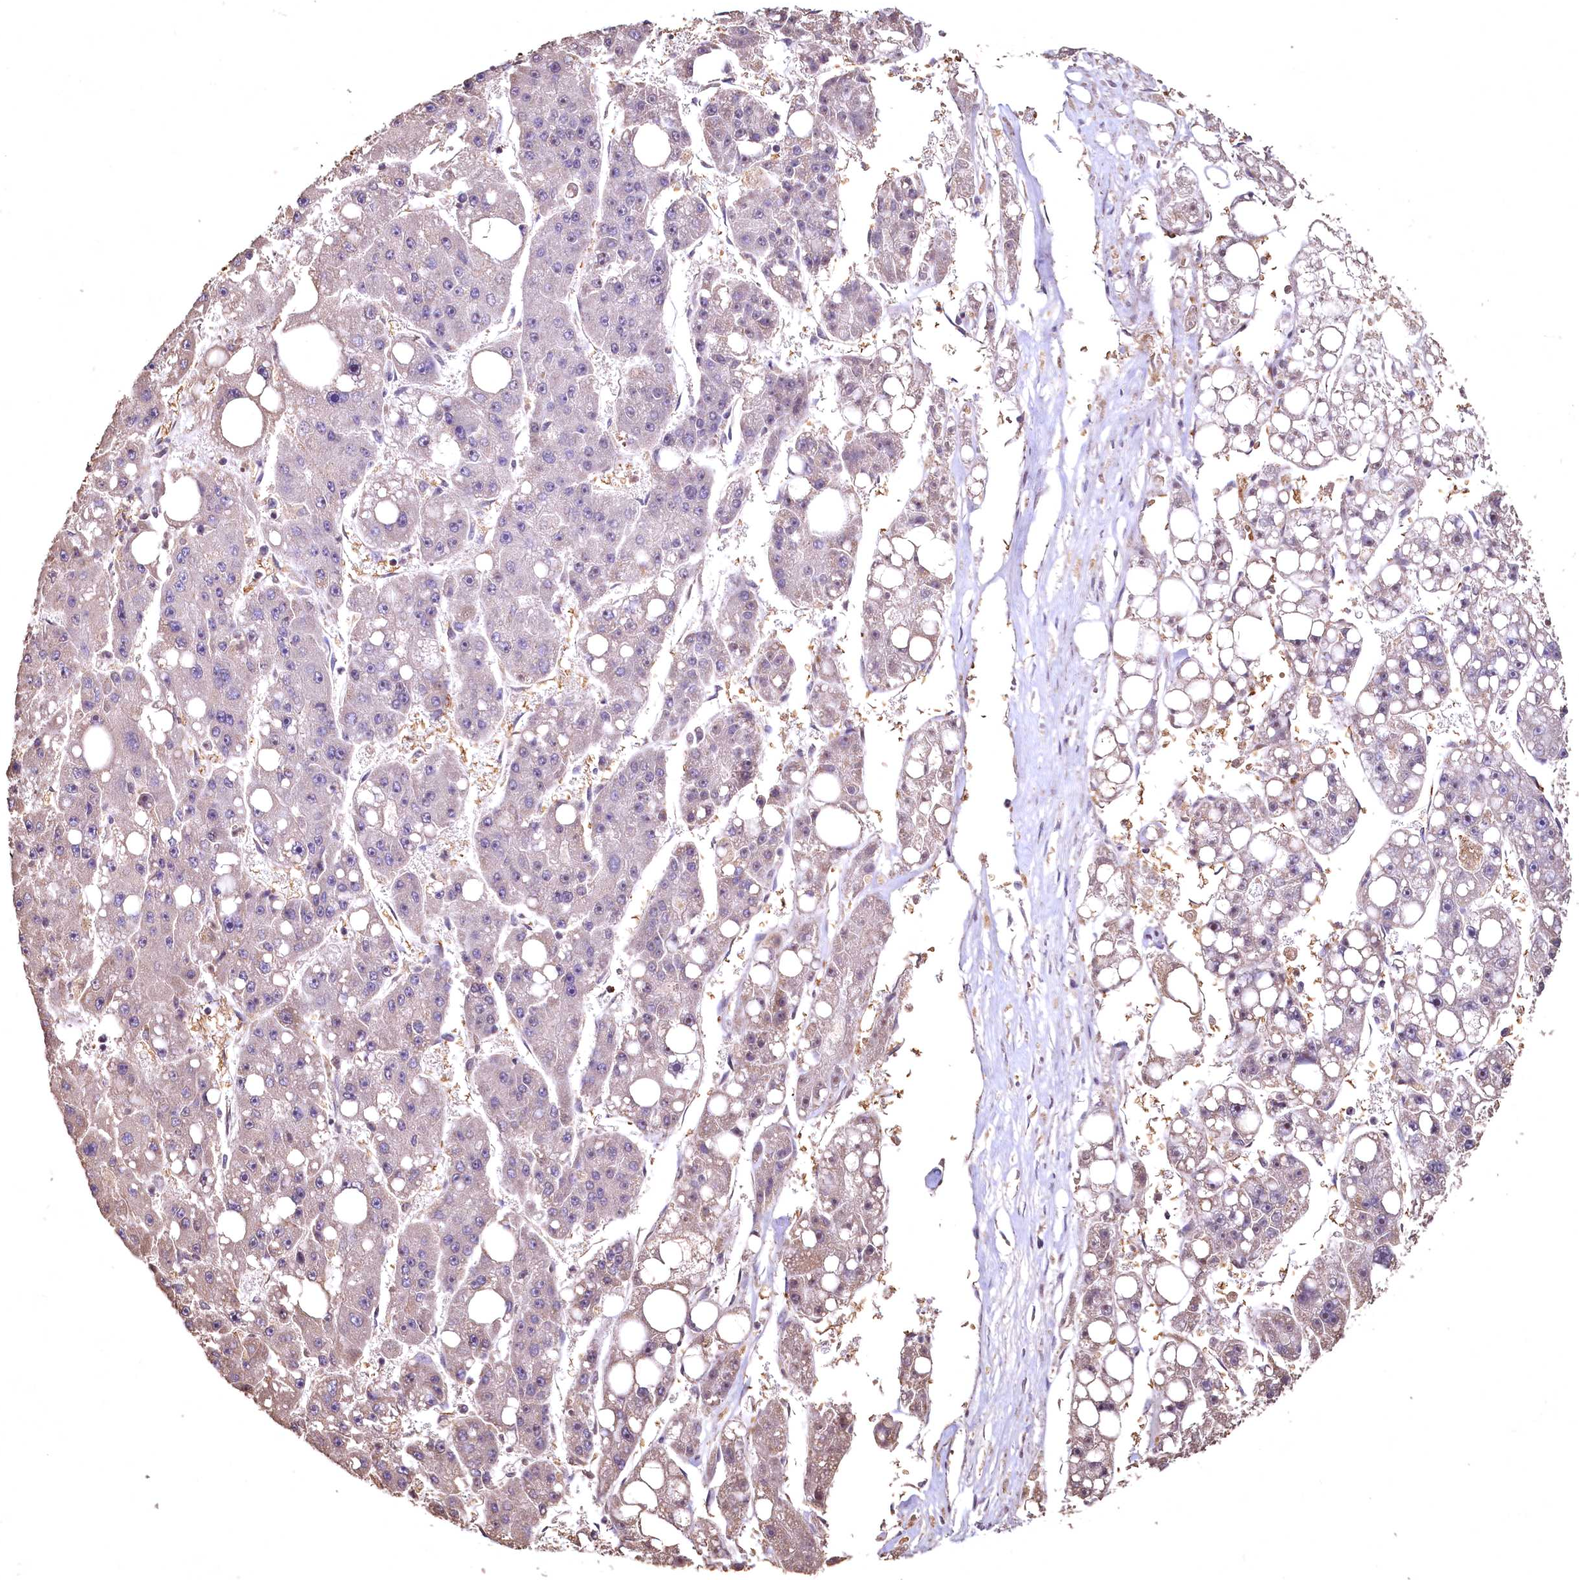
{"staining": {"intensity": "negative", "quantity": "none", "location": "none"}, "tissue": "liver cancer", "cell_type": "Tumor cells", "image_type": "cancer", "snomed": [{"axis": "morphology", "description": "Carcinoma, Hepatocellular, NOS"}, {"axis": "topography", "description": "Liver"}], "caption": "Tumor cells are negative for protein expression in human liver cancer.", "gene": "SPTA1", "patient": {"sex": "female", "age": 61}}